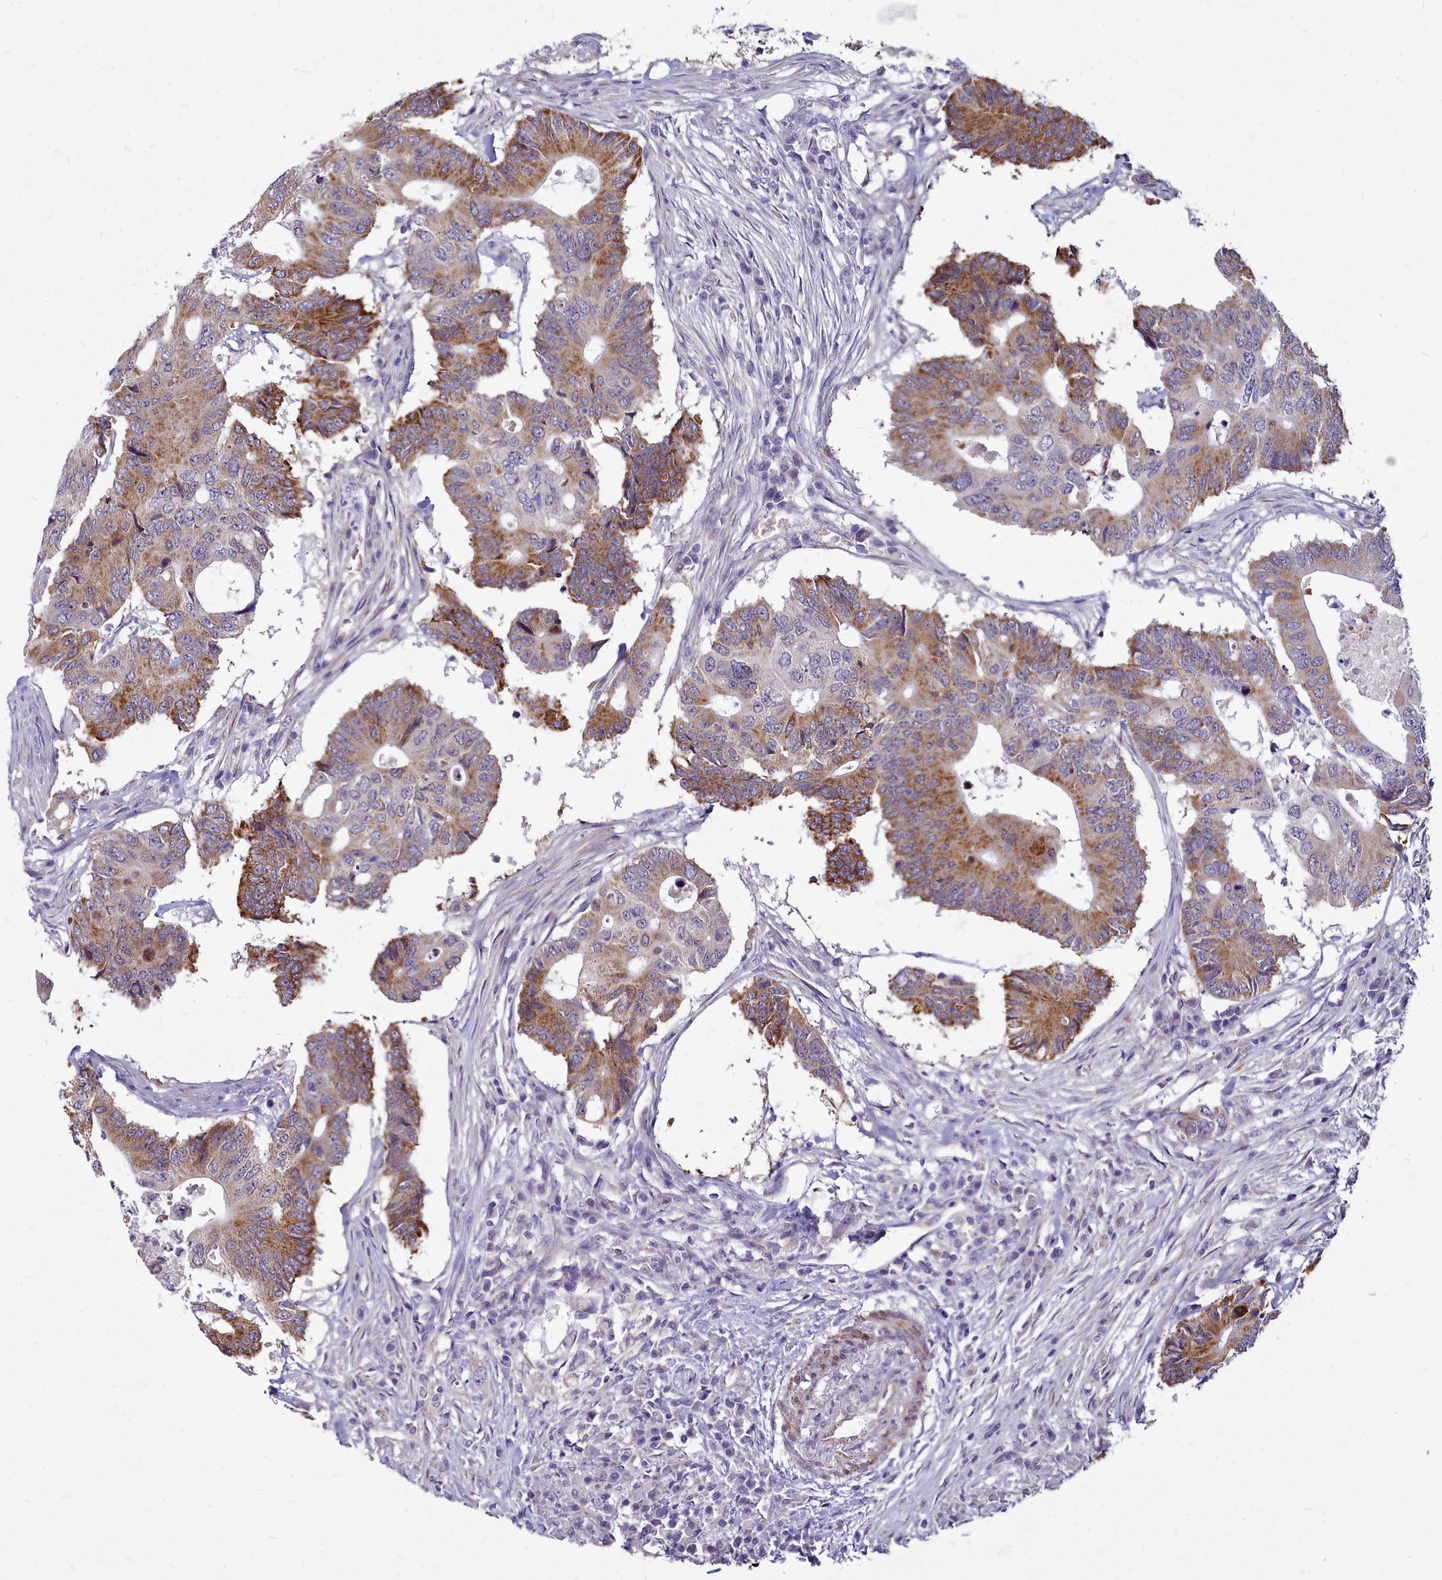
{"staining": {"intensity": "moderate", "quantity": "25%-75%", "location": "cytoplasmic/membranous"}, "tissue": "colorectal cancer", "cell_type": "Tumor cells", "image_type": "cancer", "snomed": [{"axis": "morphology", "description": "Adenocarcinoma, NOS"}, {"axis": "topography", "description": "Colon"}], "caption": "A high-resolution histopathology image shows immunohistochemistry staining of colorectal cancer (adenocarcinoma), which shows moderate cytoplasmic/membranous expression in about 25%-75% of tumor cells.", "gene": "SMPD4", "patient": {"sex": "male", "age": 71}}